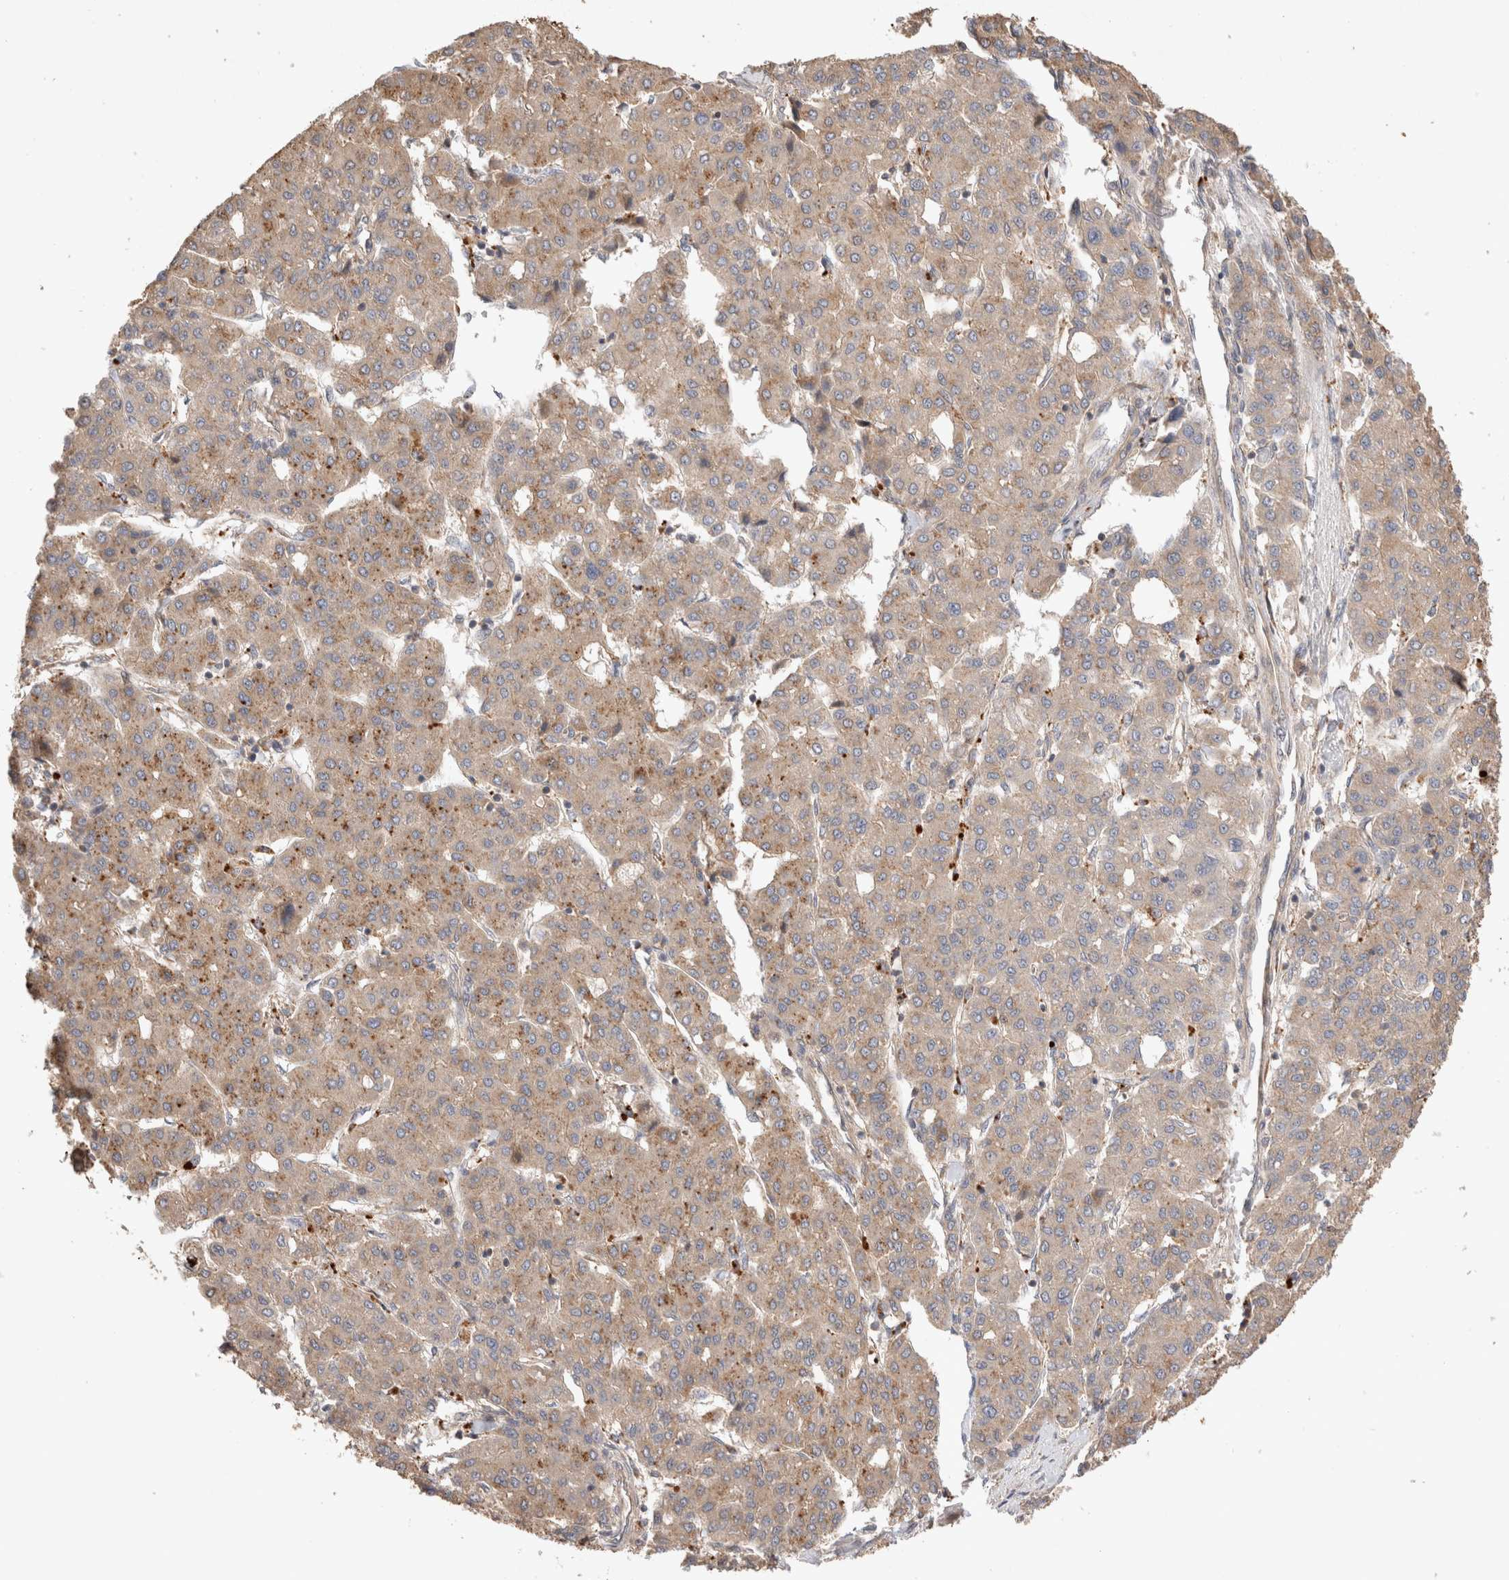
{"staining": {"intensity": "moderate", "quantity": ">75%", "location": "cytoplasmic/membranous"}, "tissue": "liver cancer", "cell_type": "Tumor cells", "image_type": "cancer", "snomed": [{"axis": "morphology", "description": "Carcinoma, Hepatocellular, NOS"}, {"axis": "topography", "description": "Liver"}], "caption": "IHC (DAB (3,3'-diaminobenzidine)) staining of human hepatocellular carcinoma (liver) exhibits moderate cytoplasmic/membranous protein staining in approximately >75% of tumor cells. The protein is stained brown, and the nuclei are stained in blue (DAB (3,3'-diaminobenzidine) IHC with brightfield microscopy, high magnification).", "gene": "VPS28", "patient": {"sex": "male", "age": 65}}